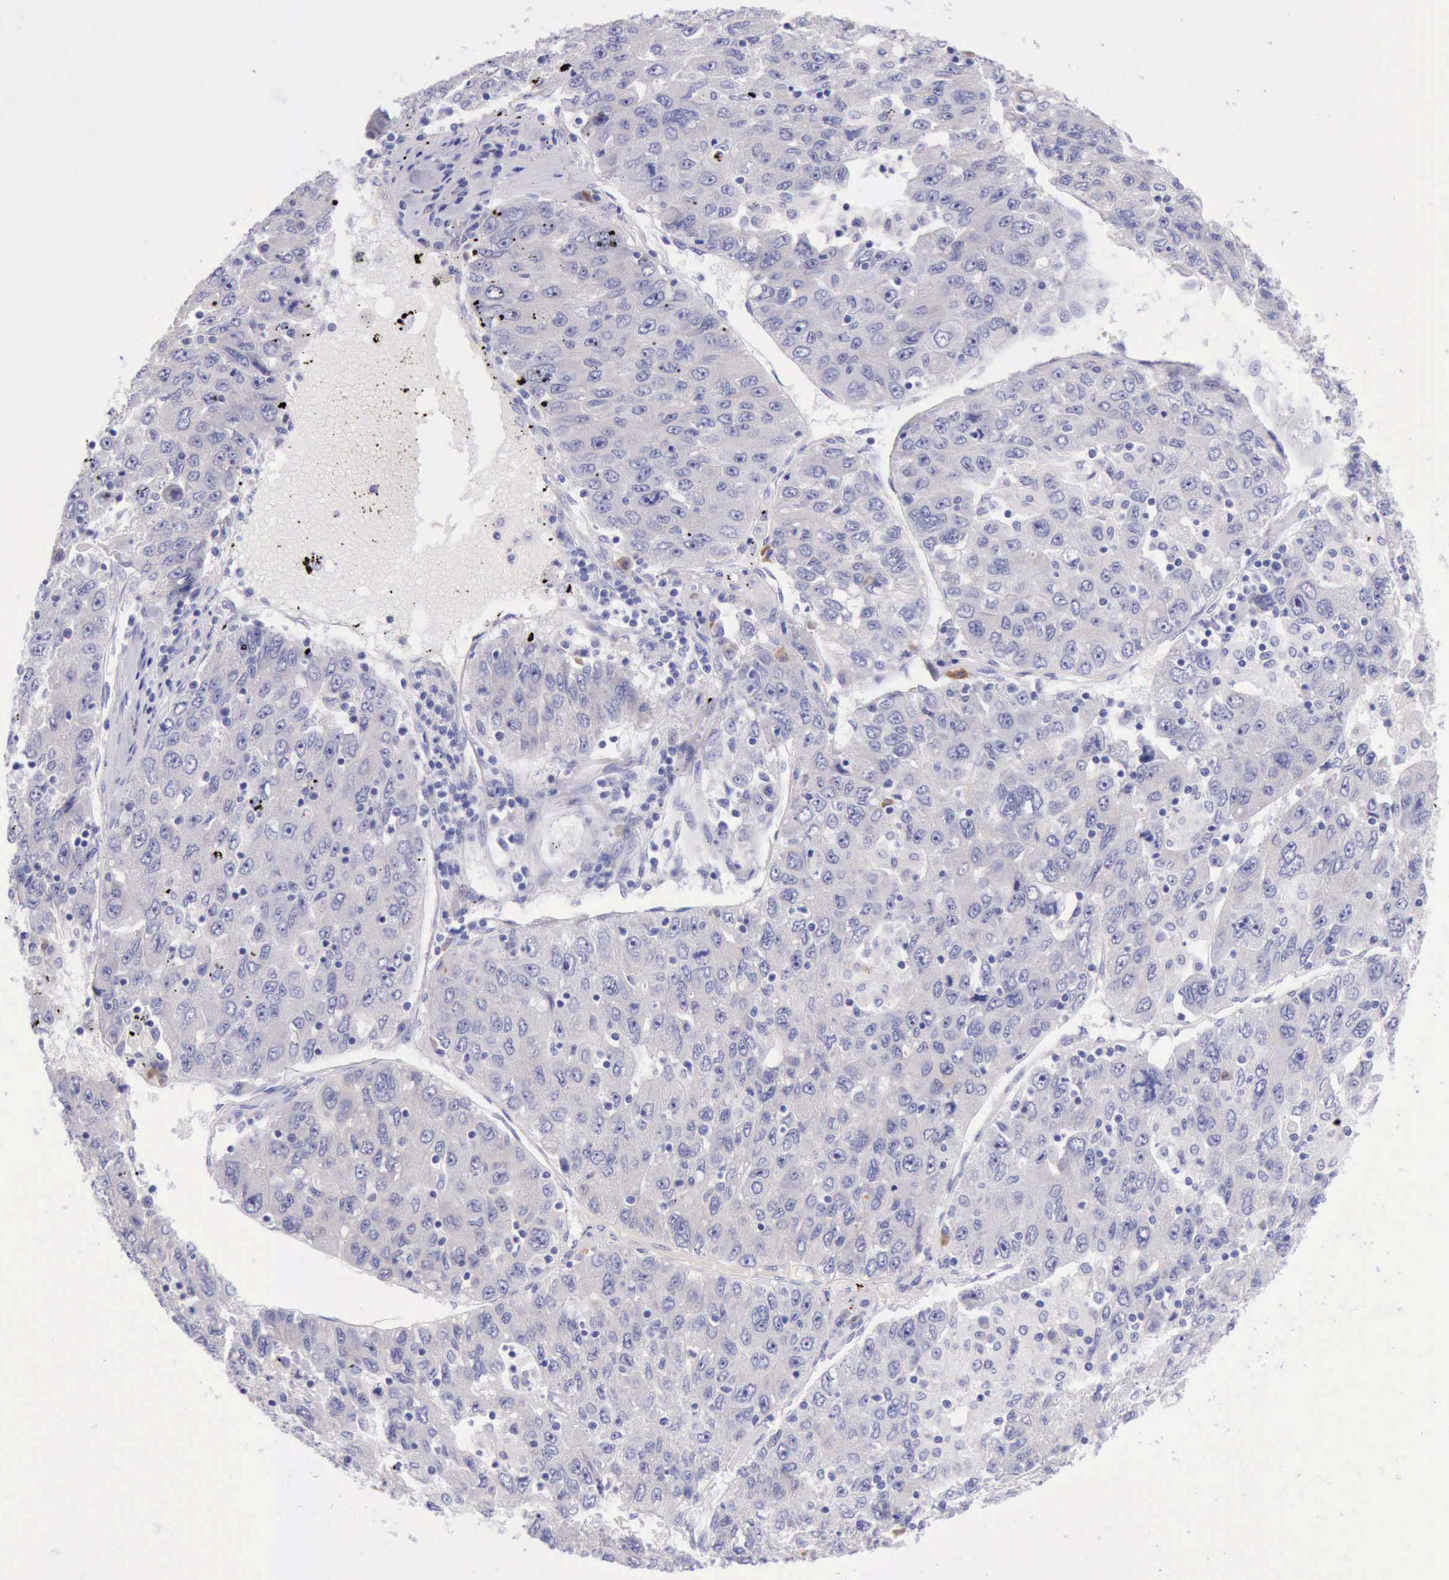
{"staining": {"intensity": "negative", "quantity": "none", "location": "none"}, "tissue": "liver cancer", "cell_type": "Tumor cells", "image_type": "cancer", "snomed": [{"axis": "morphology", "description": "Carcinoma, Hepatocellular, NOS"}, {"axis": "topography", "description": "Liver"}], "caption": "Protein analysis of liver cancer (hepatocellular carcinoma) reveals no significant positivity in tumor cells. The staining is performed using DAB brown chromogen with nuclei counter-stained in using hematoxylin.", "gene": "KRT8", "patient": {"sex": "male", "age": 49}}